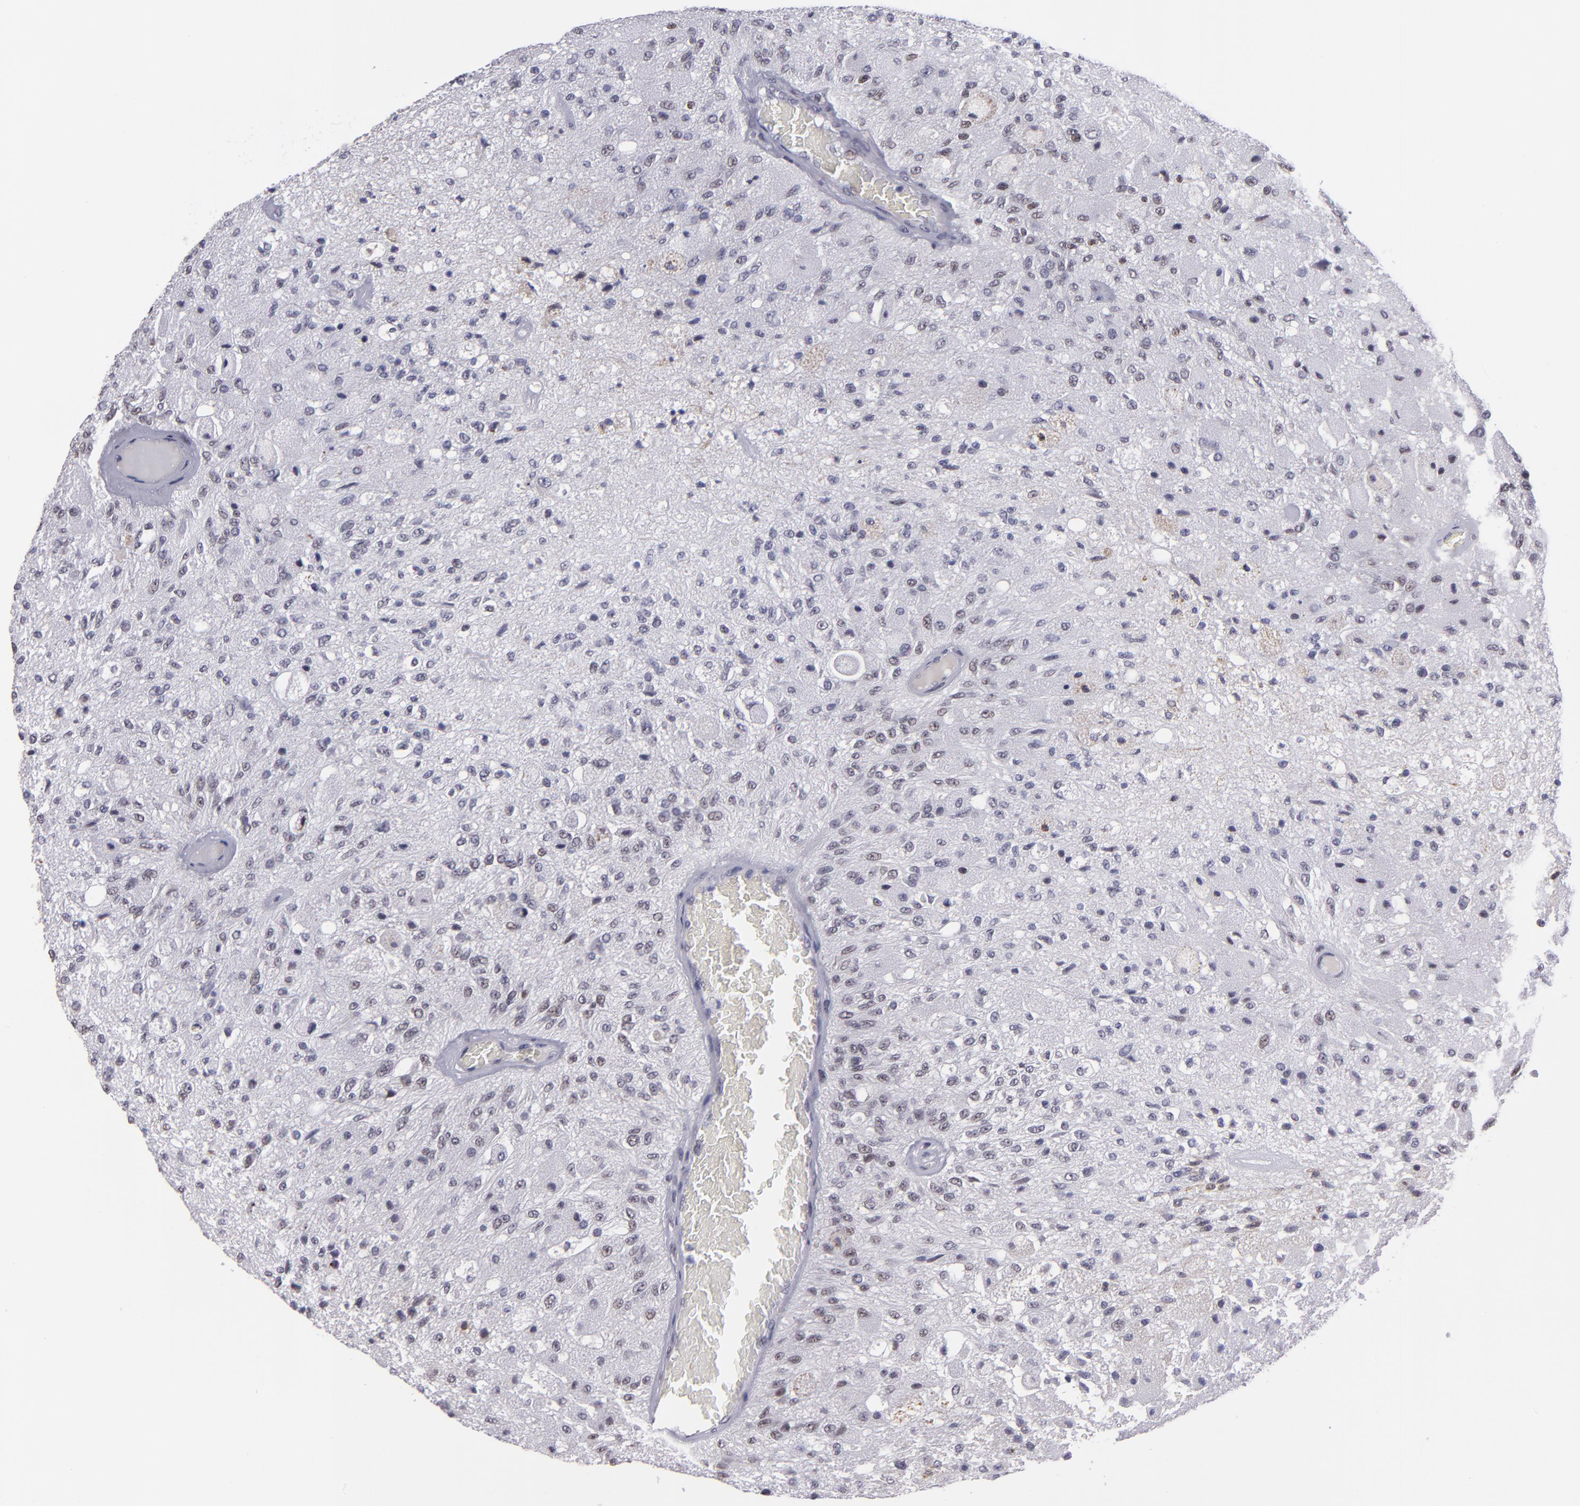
{"staining": {"intensity": "weak", "quantity": "<25%", "location": "nuclear"}, "tissue": "glioma", "cell_type": "Tumor cells", "image_type": "cancer", "snomed": [{"axis": "morphology", "description": "Normal tissue, NOS"}, {"axis": "morphology", "description": "Glioma, malignant, High grade"}, {"axis": "topography", "description": "Cerebral cortex"}], "caption": "IHC photomicrograph of glioma stained for a protein (brown), which exhibits no staining in tumor cells. (DAB (3,3'-diaminobenzidine) immunohistochemistry with hematoxylin counter stain).", "gene": "OTUB2", "patient": {"sex": "male", "age": 77}}